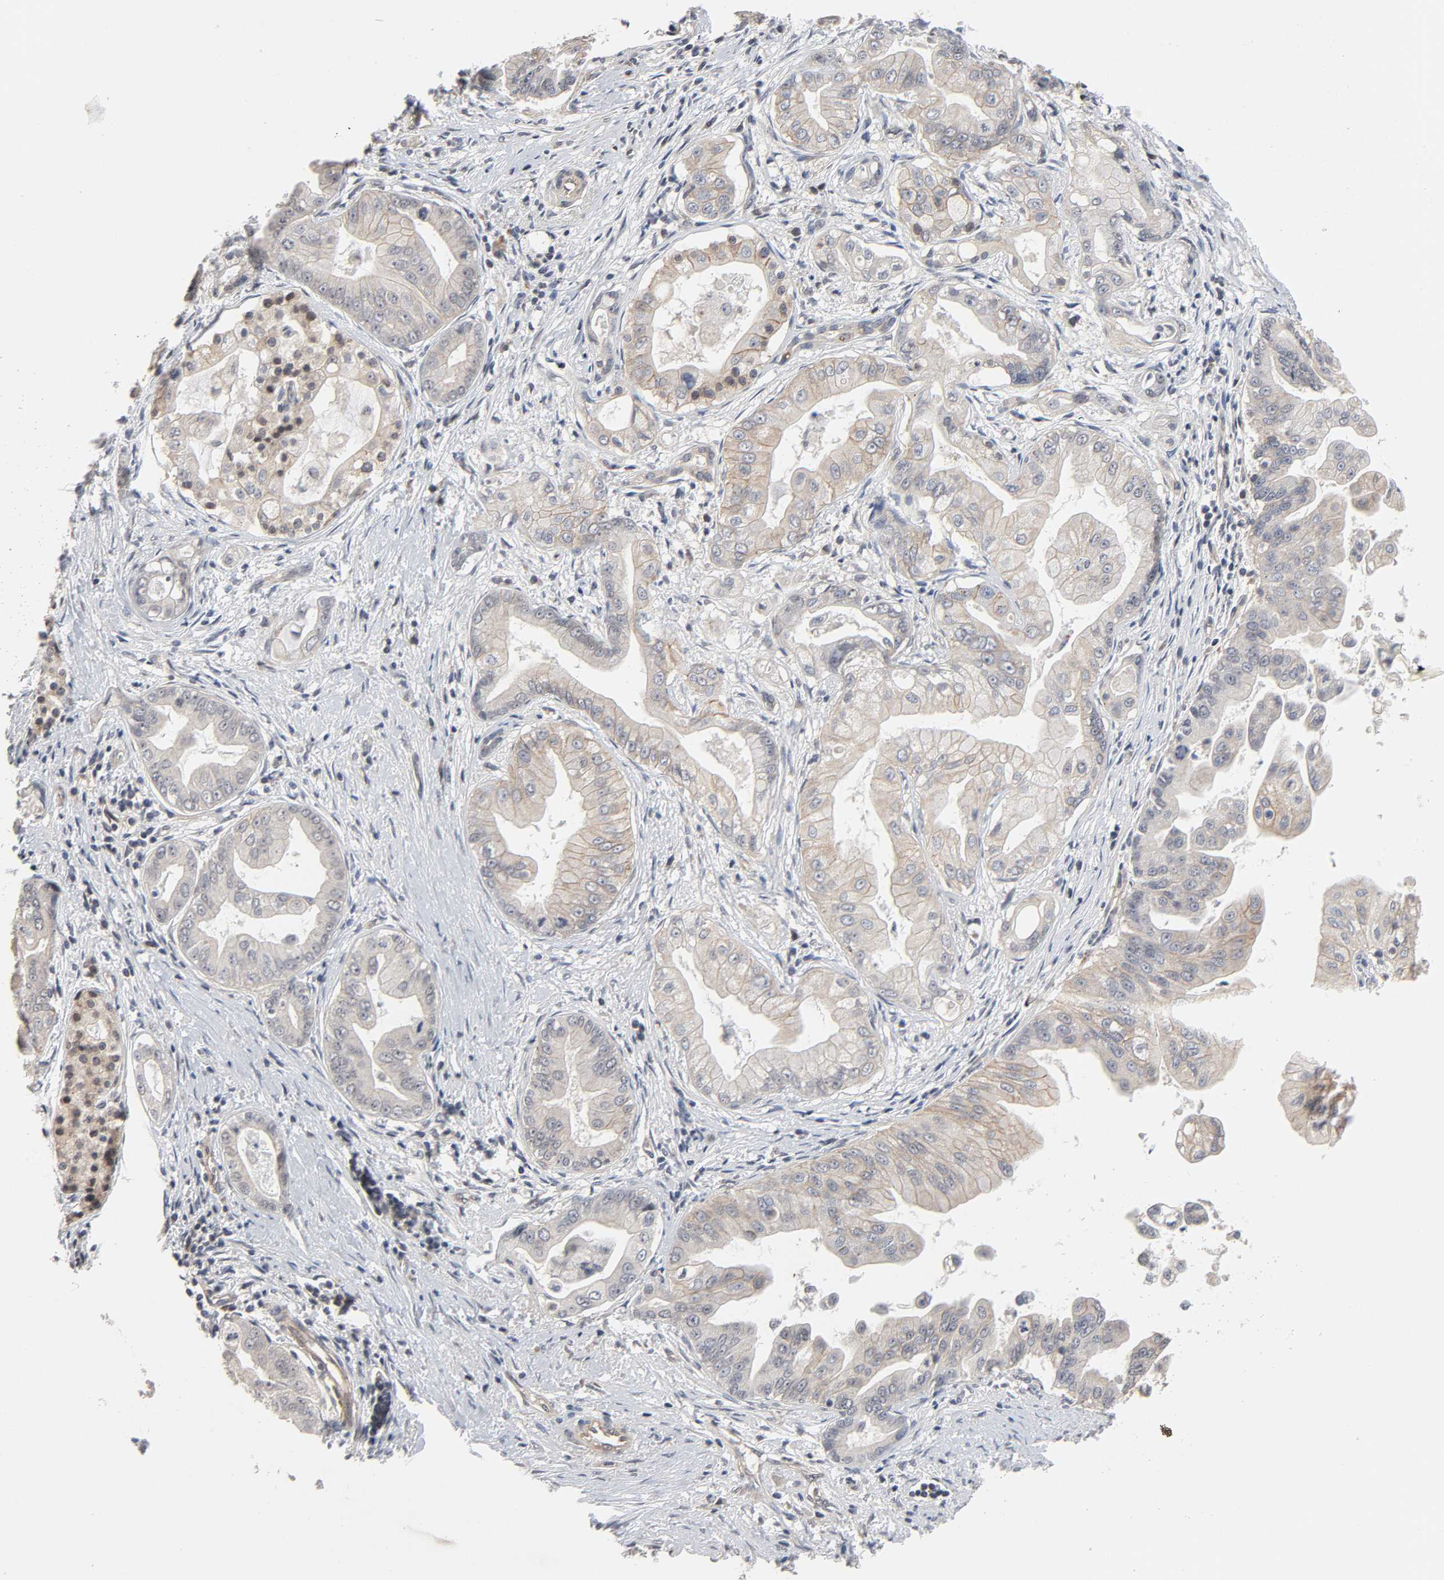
{"staining": {"intensity": "weak", "quantity": ">75%", "location": "cytoplasmic/membranous"}, "tissue": "pancreatic cancer", "cell_type": "Tumor cells", "image_type": "cancer", "snomed": [{"axis": "morphology", "description": "Adenocarcinoma, NOS"}, {"axis": "topography", "description": "Pancreas"}], "caption": "There is low levels of weak cytoplasmic/membranous staining in tumor cells of pancreatic cancer, as demonstrated by immunohistochemical staining (brown color).", "gene": "CCDC175", "patient": {"sex": "female", "age": 75}}